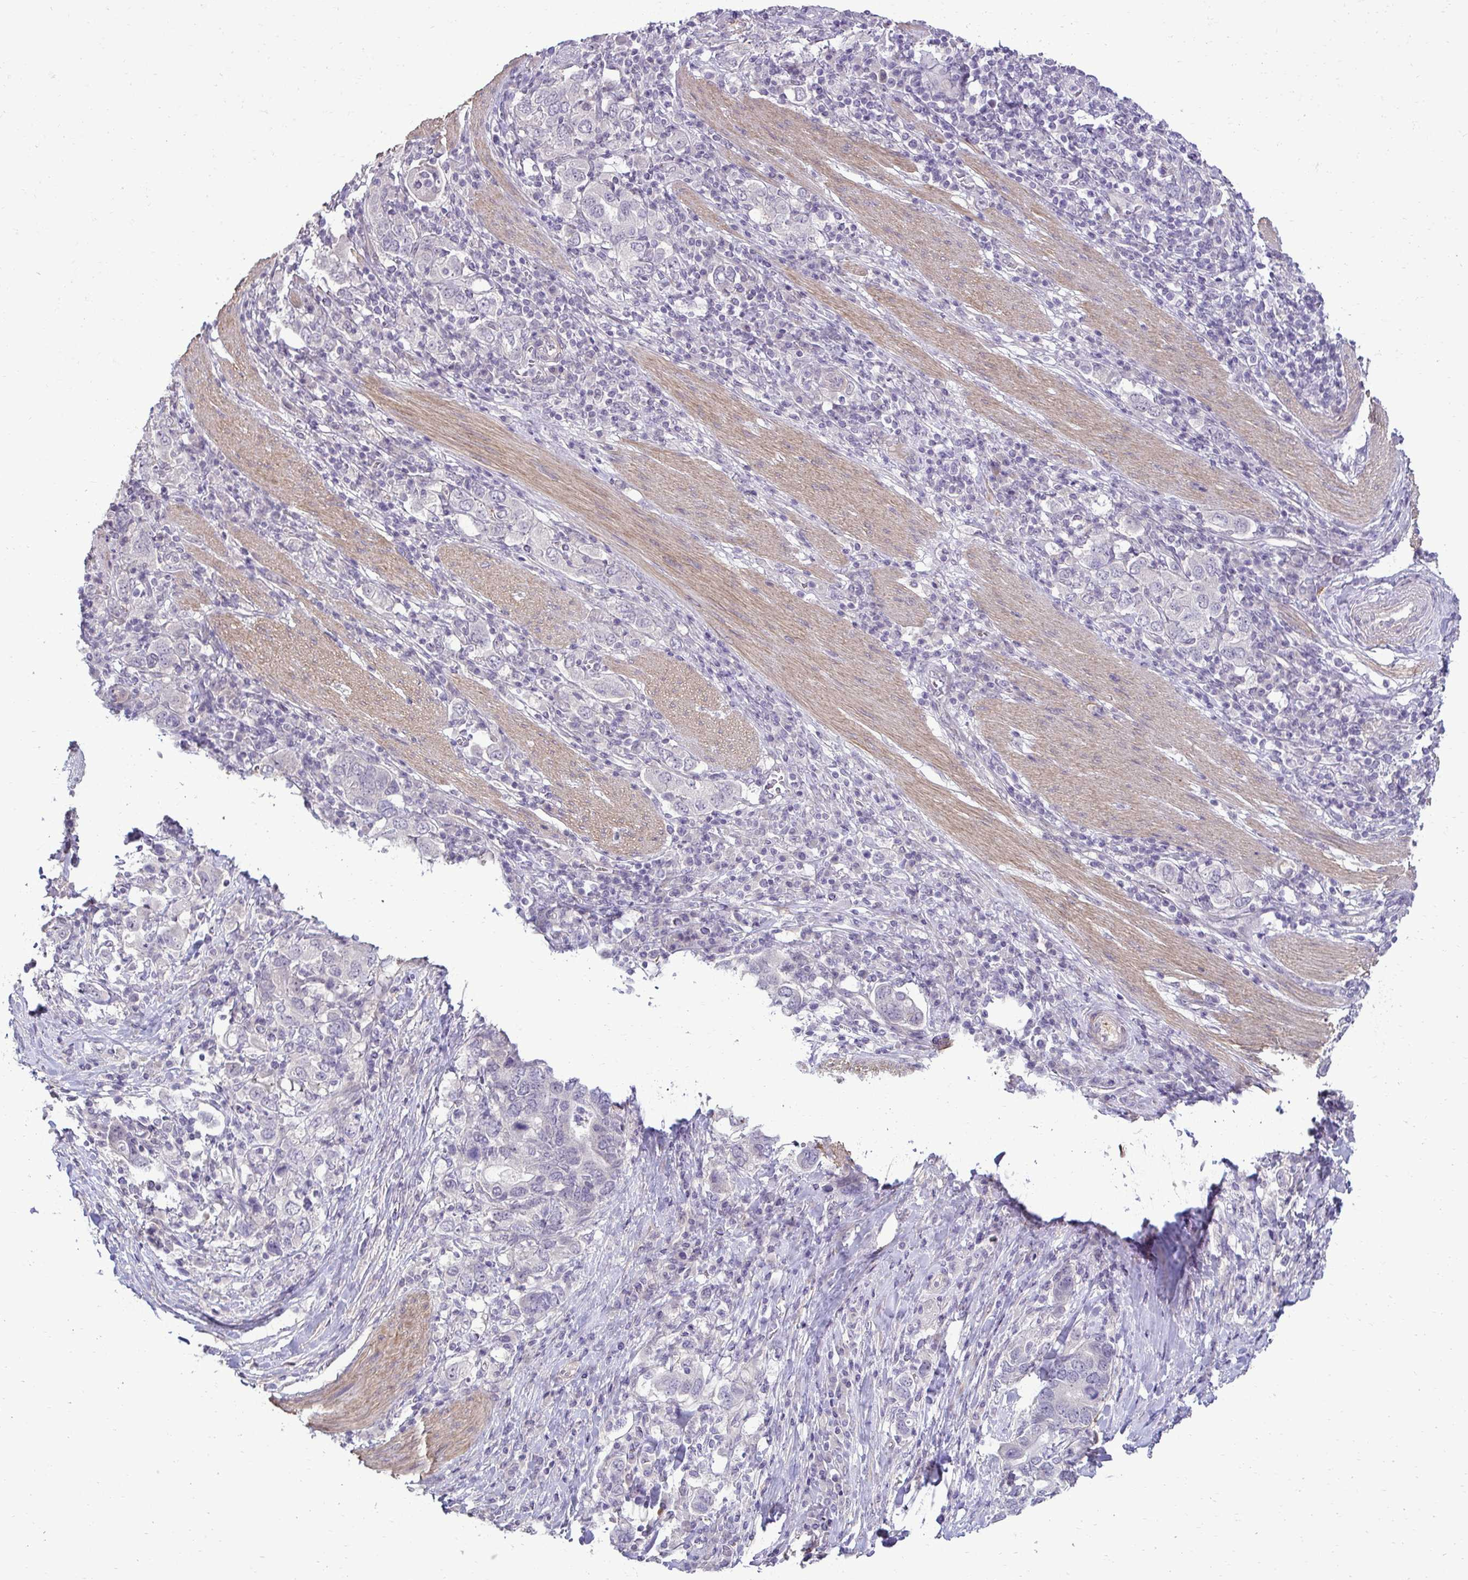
{"staining": {"intensity": "negative", "quantity": "none", "location": "none"}, "tissue": "stomach cancer", "cell_type": "Tumor cells", "image_type": "cancer", "snomed": [{"axis": "morphology", "description": "Adenocarcinoma, NOS"}, {"axis": "topography", "description": "Stomach, upper"}, {"axis": "topography", "description": "Stomach"}], "caption": "Tumor cells are negative for brown protein staining in stomach cancer.", "gene": "SLC30A3", "patient": {"sex": "male", "age": 62}}